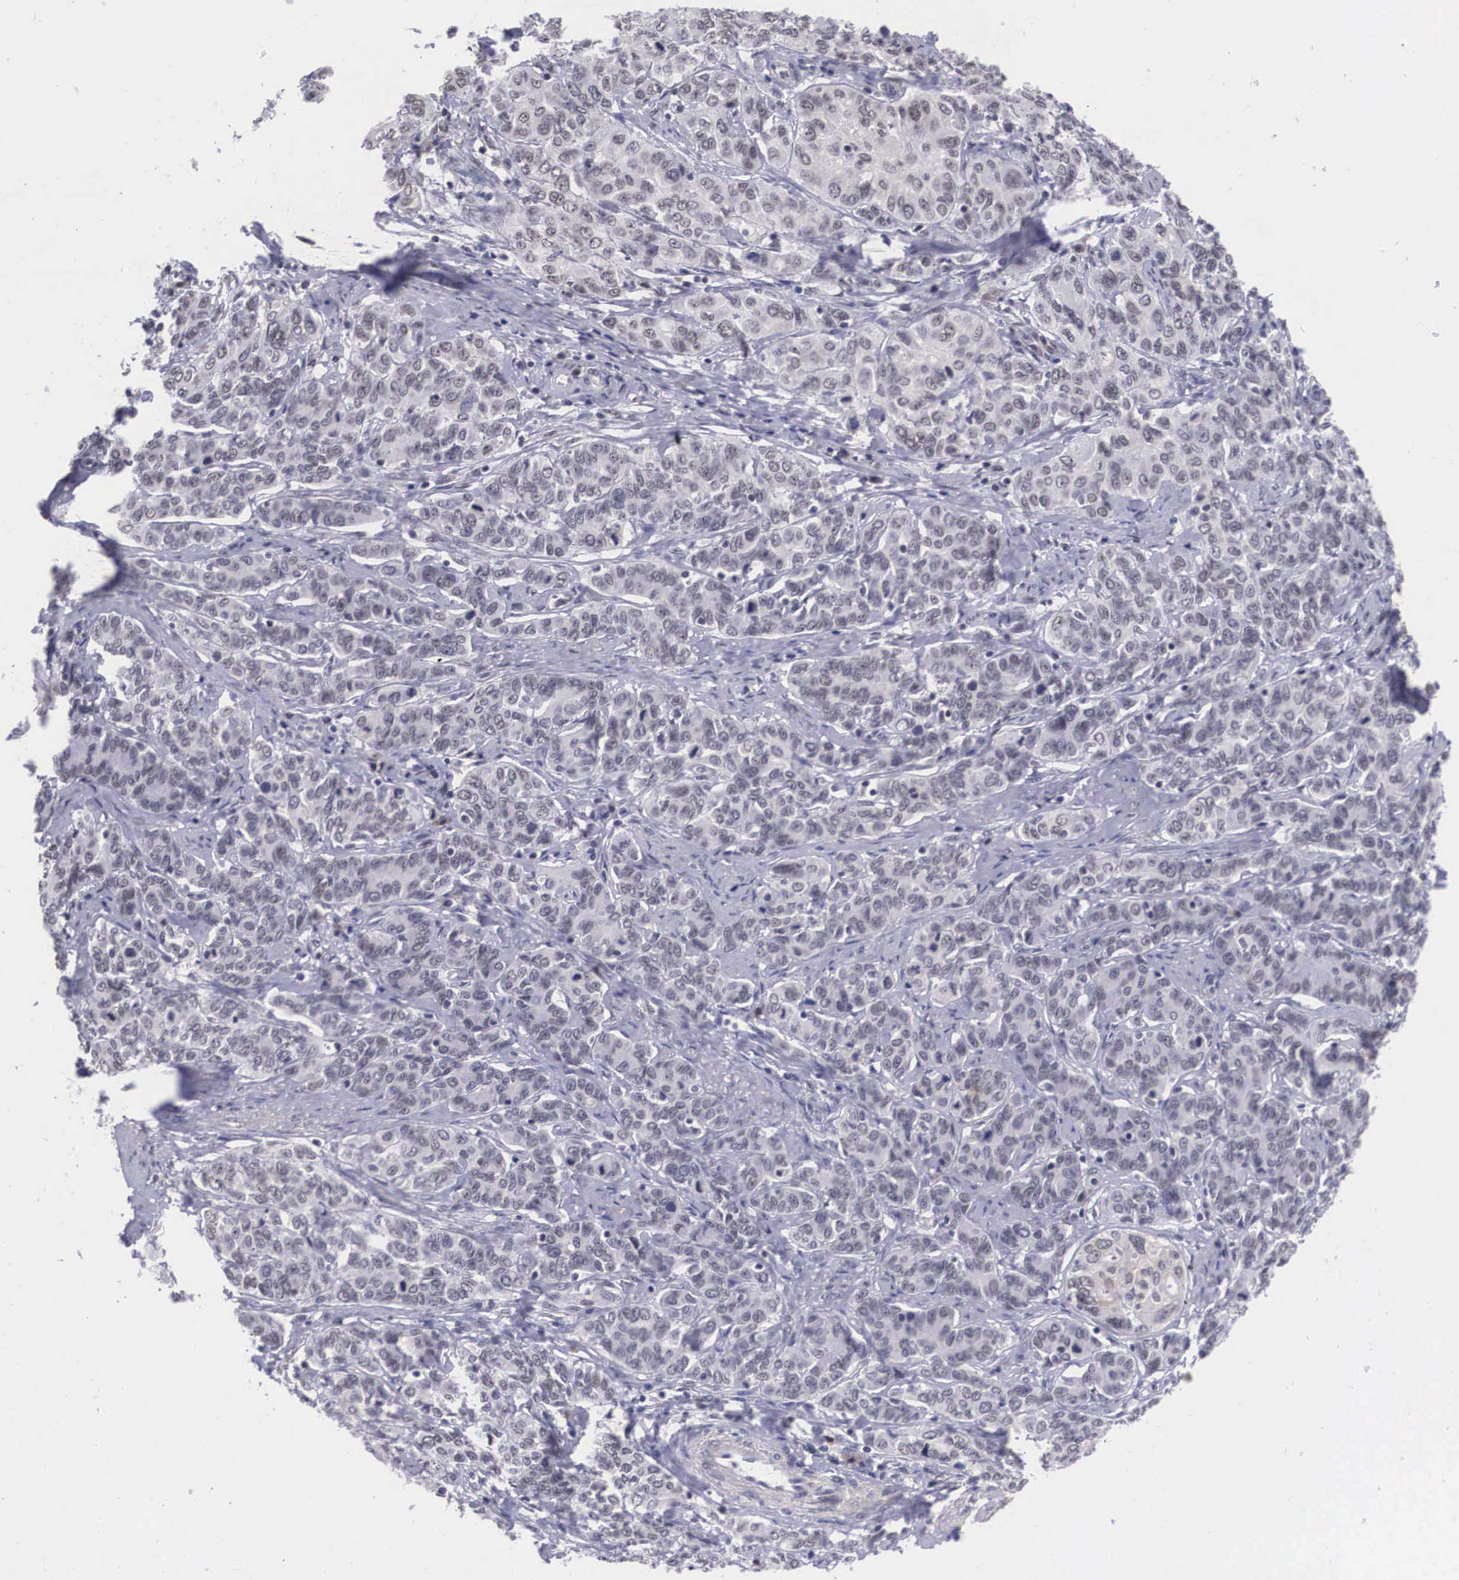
{"staining": {"intensity": "negative", "quantity": "none", "location": "none"}, "tissue": "cervical cancer", "cell_type": "Tumor cells", "image_type": "cancer", "snomed": [{"axis": "morphology", "description": "Squamous cell carcinoma, NOS"}, {"axis": "topography", "description": "Cervix"}], "caption": "DAB immunohistochemical staining of cervical cancer exhibits no significant positivity in tumor cells.", "gene": "ZNF275", "patient": {"sex": "female", "age": 38}}